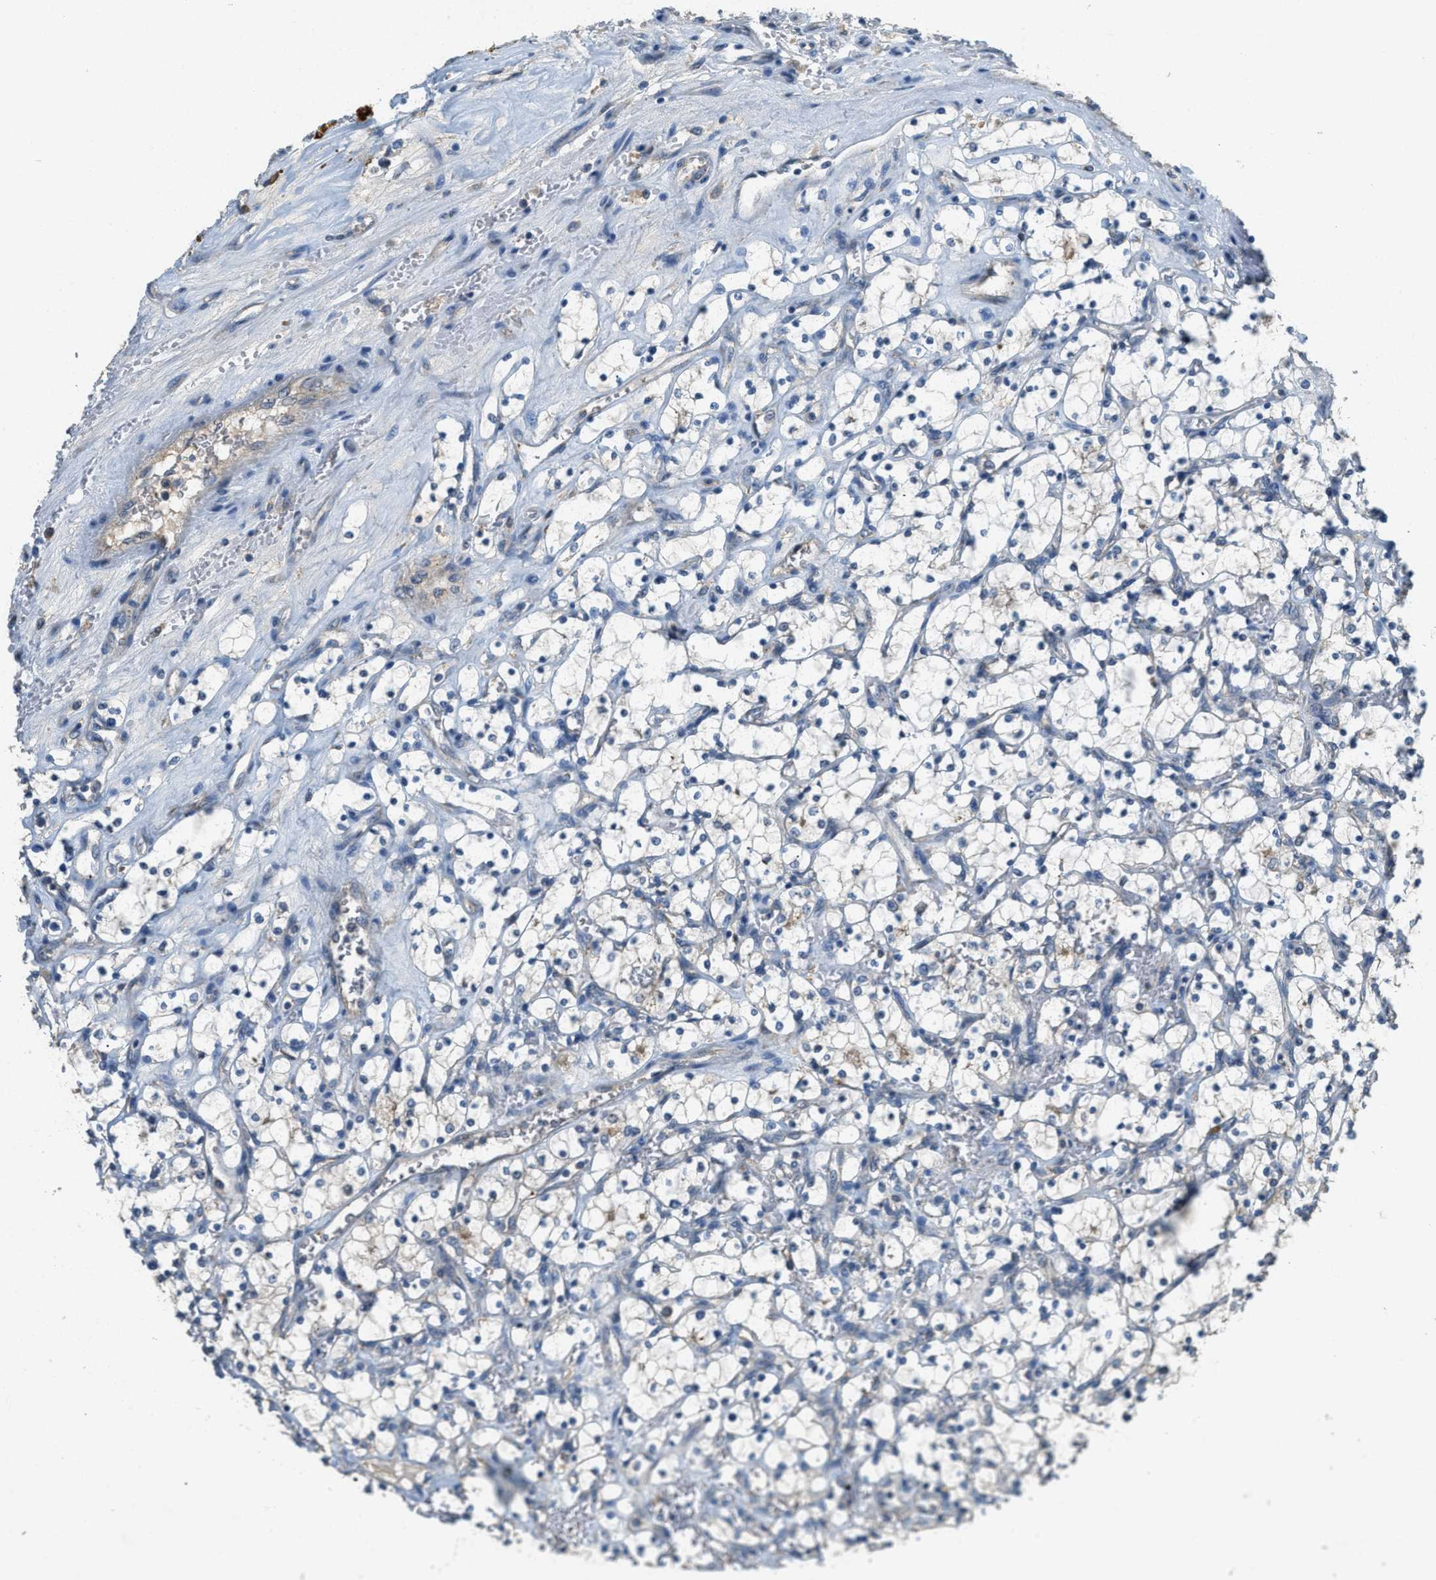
{"staining": {"intensity": "negative", "quantity": "none", "location": "none"}, "tissue": "renal cancer", "cell_type": "Tumor cells", "image_type": "cancer", "snomed": [{"axis": "morphology", "description": "Adenocarcinoma, NOS"}, {"axis": "topography", "description": "Kidney"}], "caption": "There is no significant staining in tumor cells of renal cancer.", "gene": "CFLAR", "patient": {"sex": "female", "age": 69}}